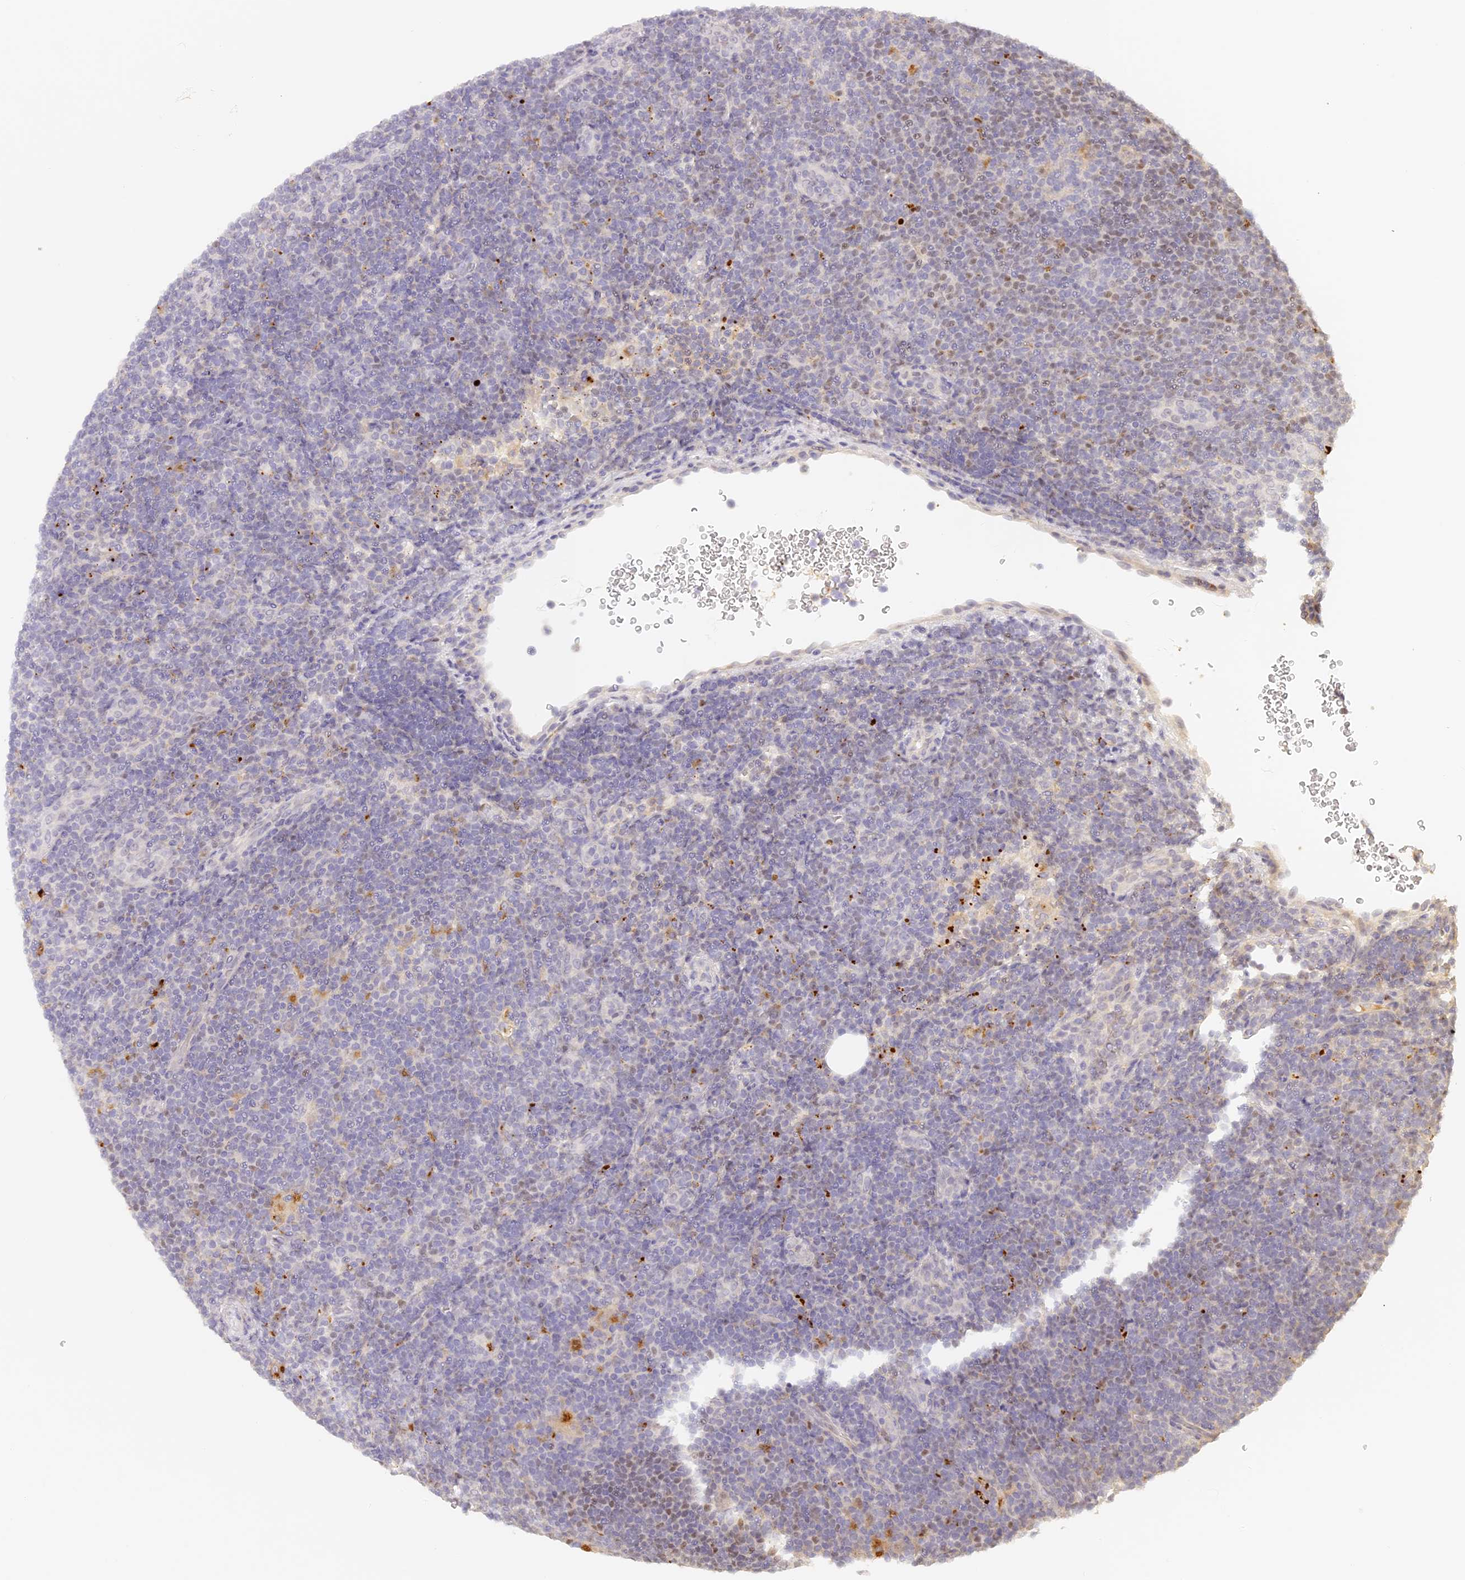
{"staining": {"intensity": "moderate", "quantity": "25%-75%", "location": "cytoplasmic/membranous"}, "tissue": "lymphoma", "cell_type": "Tumor cells", "image_type": "cancer", "snomed": [{"axis": "morphology", "description": "Hodgkin's disease, NOS"}, {"axis": "topography", "description": "Lymph node"}], "caption": "This image displays Hodgkin's disease stained with immunohistochemistry (IHC) to label a protein in brown. The cytoplasmic/membranous of tumor cells show moderate positivity for the protein. Nuclei are counter-stained blue.", "gene": "ELL3", "patient": {"sex": "female", "age": 57}}